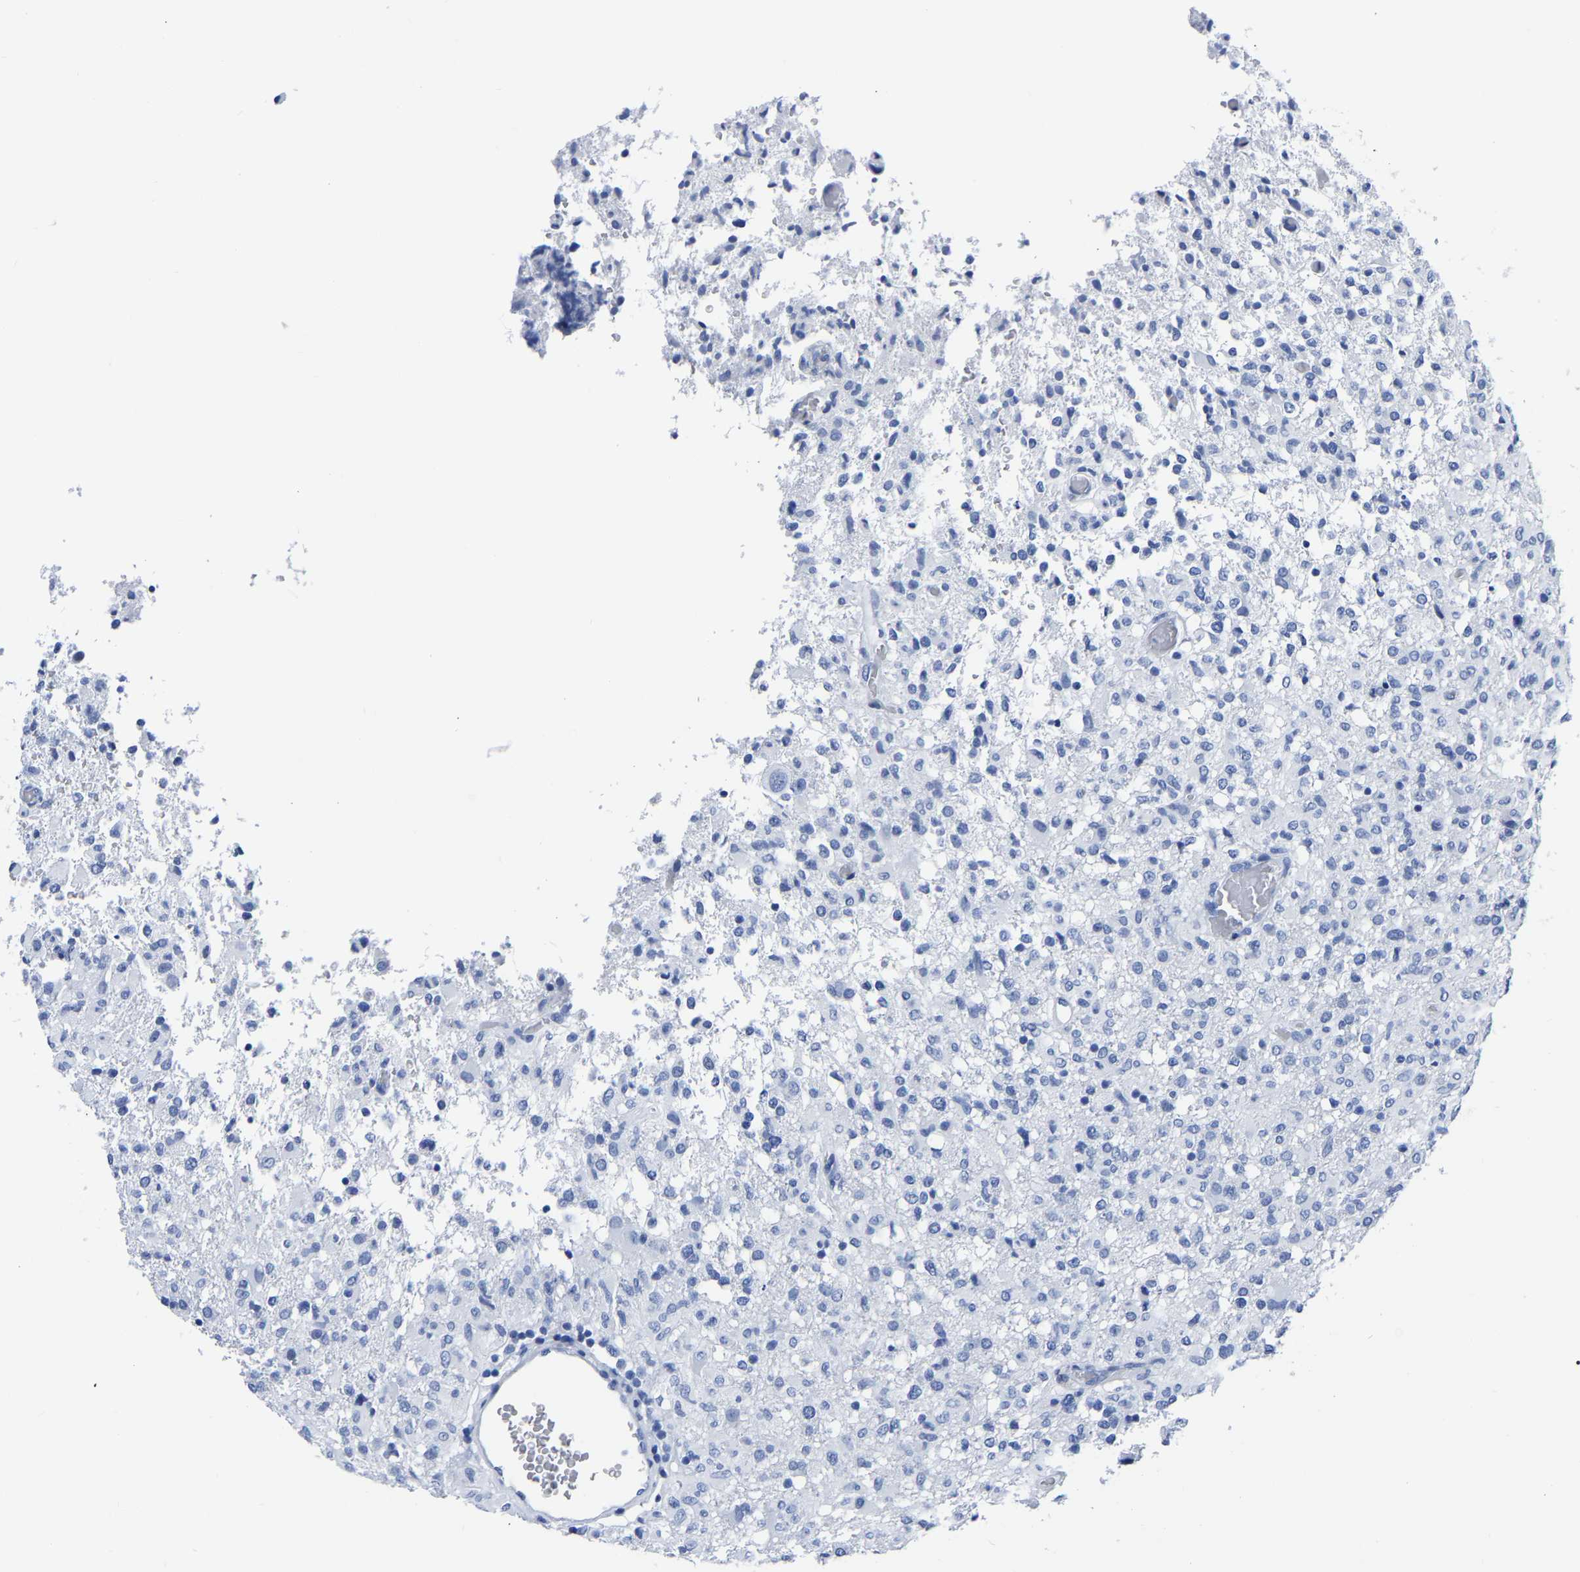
{"staining": {"intensity": "negative", "quantity": "none", "location": "none"}, "tissue": "glioma", "cell_type": "Tumor cells", "image_type": "cancer", "snomed": [{"axis": "morphology", "description": "Glioma, malignant, High grade"}, {"axis": "topography", "description": "Brain"}], "caption": "Protein analysis of high-grade glioma (malignant) exhibits no significant staining in tumor cells.", "gene": "IMPG2", "patient": {"sex": "female", "age": 57}}